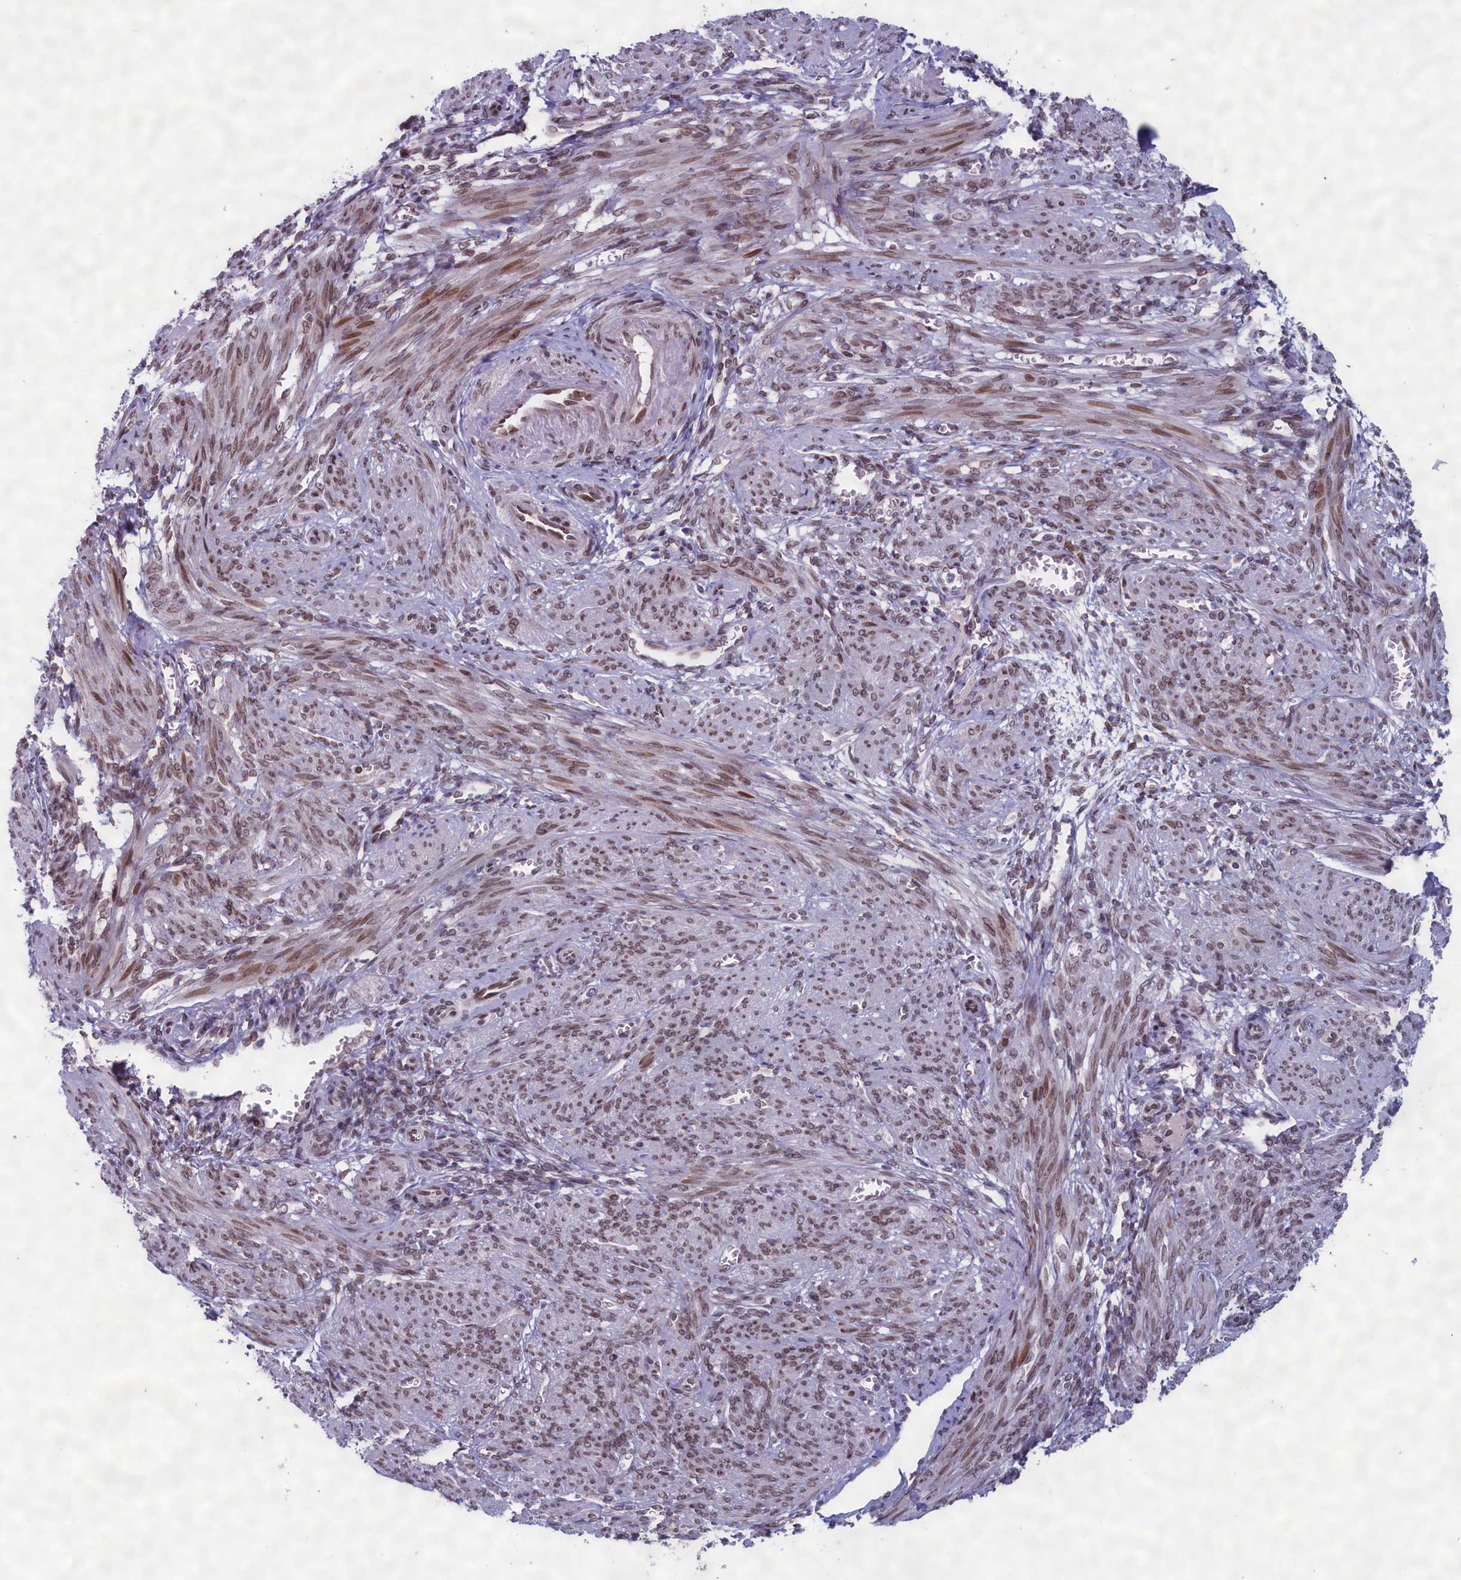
{"staining": {"intensity": "moderate", "quantity": ">75%", "location": "nuclear"}, "tissue": "smooth muscle", "cell_type": "Smooth muscle cells", "image_type": "normal", "snomed": [{"axis": "morphology", "description": "Normal tissue, NOS"}, {"axis": "topography", "description": "Smooth muscle"}], "caption": "This image exhibits normal smooth muscle stained with immunohistochemistry to label a protein in brown. The nuclear of smooth muscle cells show moderate positivity for the protein. Nuclei are counter-stained blue.", "gene": "GPSM1", "patient": {"sex": "female", "age": 39}}